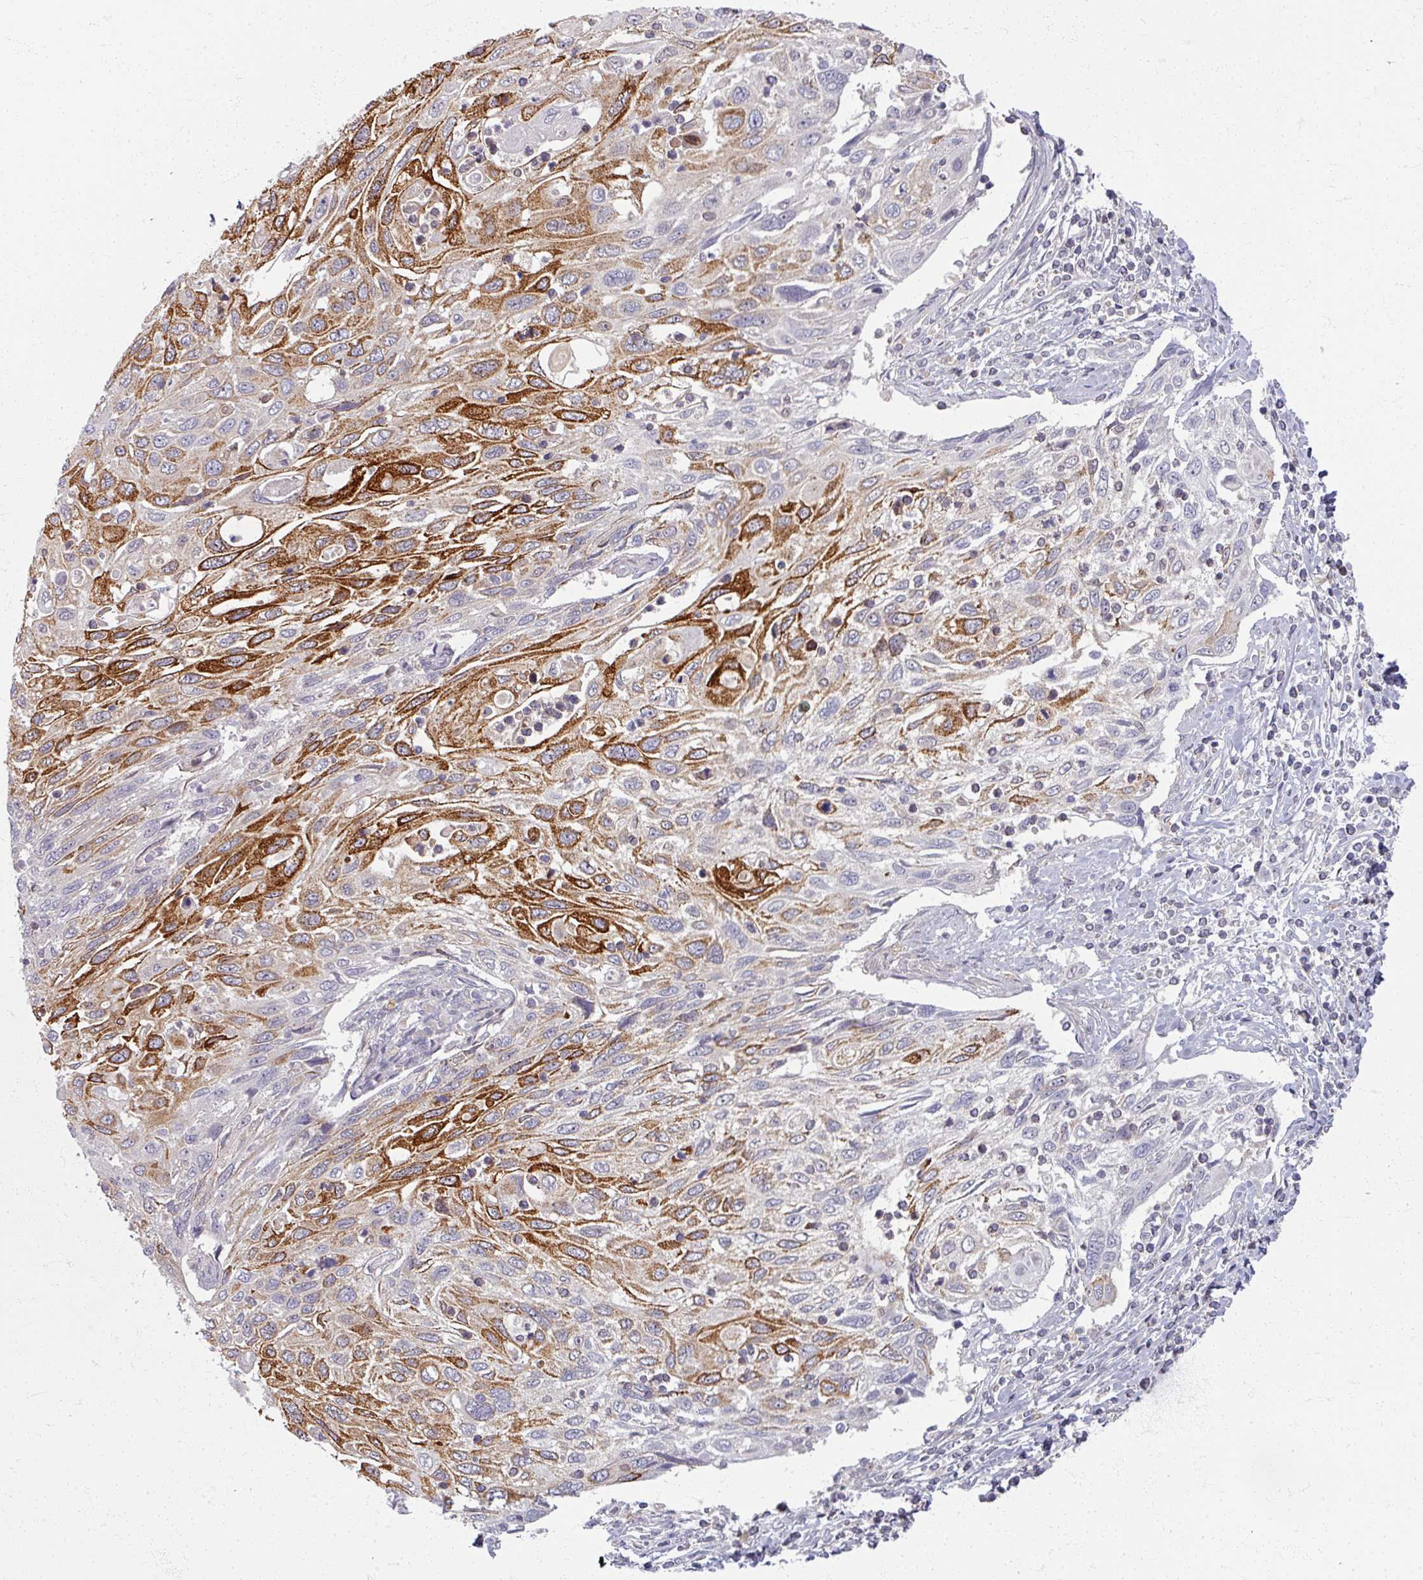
{"staining": {"intensity": "strong", "quantity": "25%-75%", "location": "cytoplasmic/membranous"}, "tissue": "cervical cancer", "cell_type": "Tumor cells", "image_type": "cancer", "snomed": [{"axis": "morphology", "description": "Squamous cell carcinoma, NOS"}, {"axis": "topography", "description": "Cervix"}], "caption": "Immunohistochemical staining of squamous cell carcinoma (cervical) exhibits high levels of strong cytoplasmic/membranous positivity in approximately 25%-75% of tumor cells.", "gene": "TTLL7", "patient": {"sex": "female", "age": 70}}